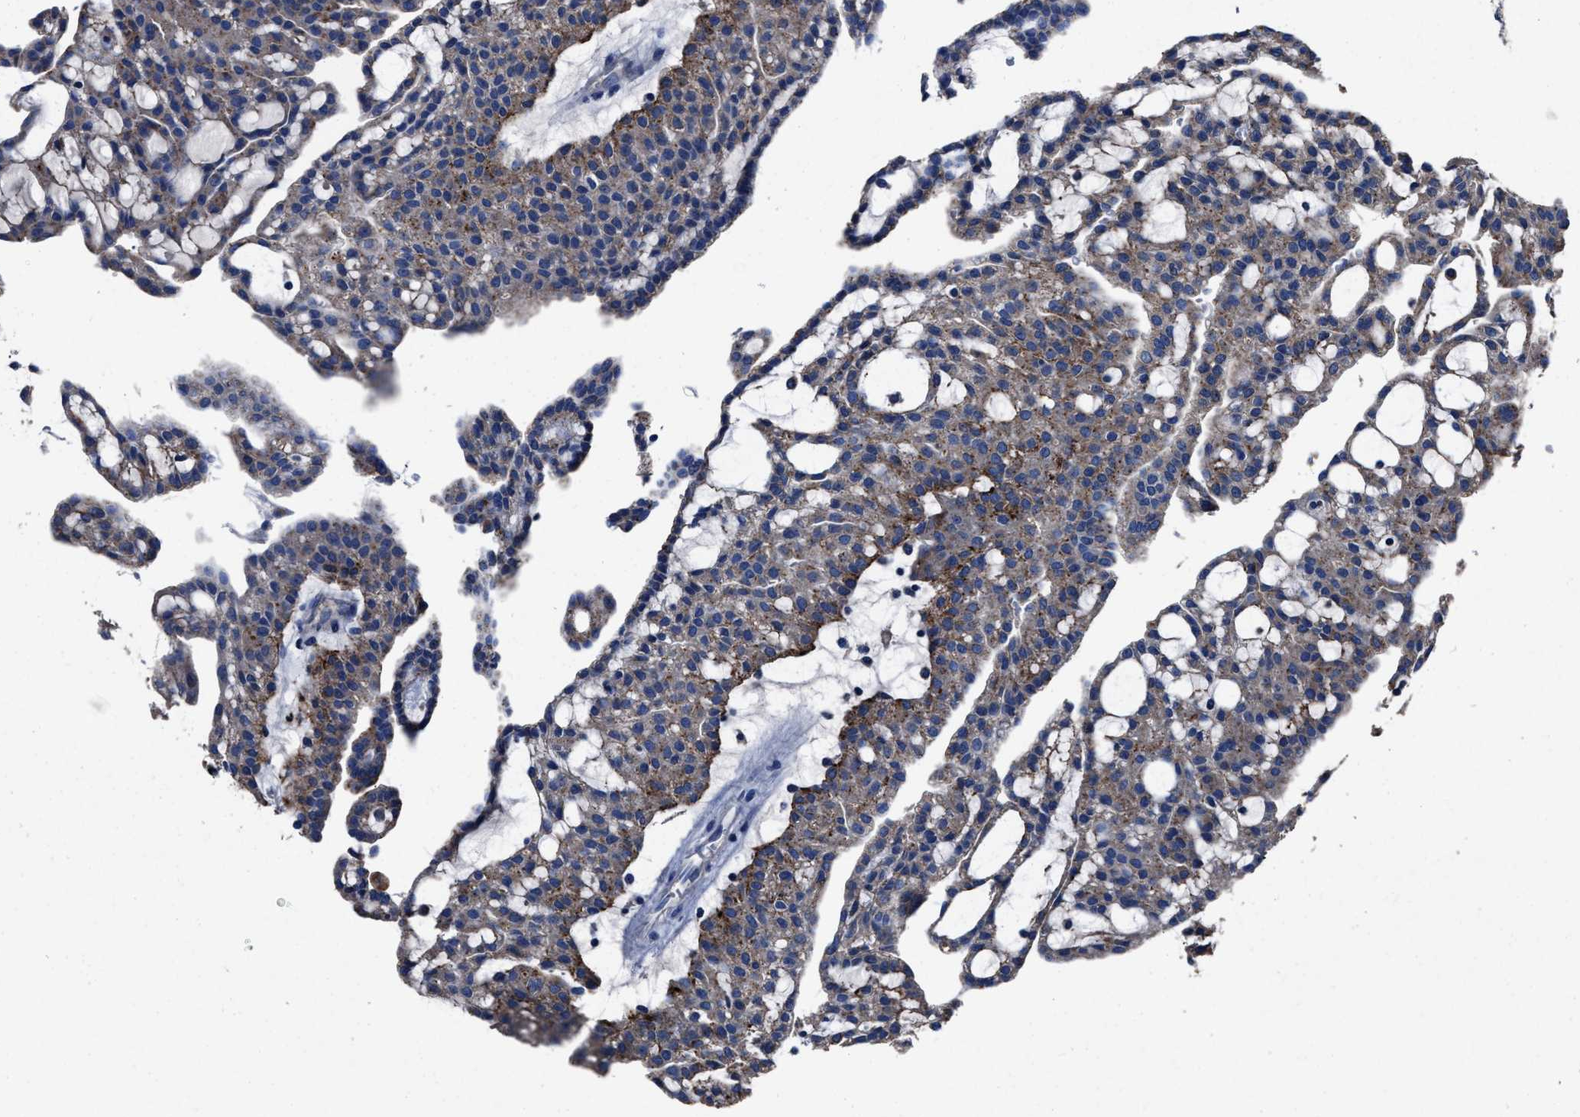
{"staining": {"intensity": "moderate", "quantity": "25%-75%", "location": "cytoplasmic/membranous"}, "tissue": "renal cancer", "cell_type": "Tumor cells", "image_type": "cancer", "snomed": [{"axis": "morphology", "description": "Adenocarcinoma, NOS"}, {"axis": "topography", "description": "Kidney"}], "caption": "A photomicrograph of renal cancer (adenocarcinoma) stained for a protein reveals moderate cytoplasmic/membranous brown staining in tumor cells.", "gene": "UBR4", "patient": {"sex": "male", "age": 63}}